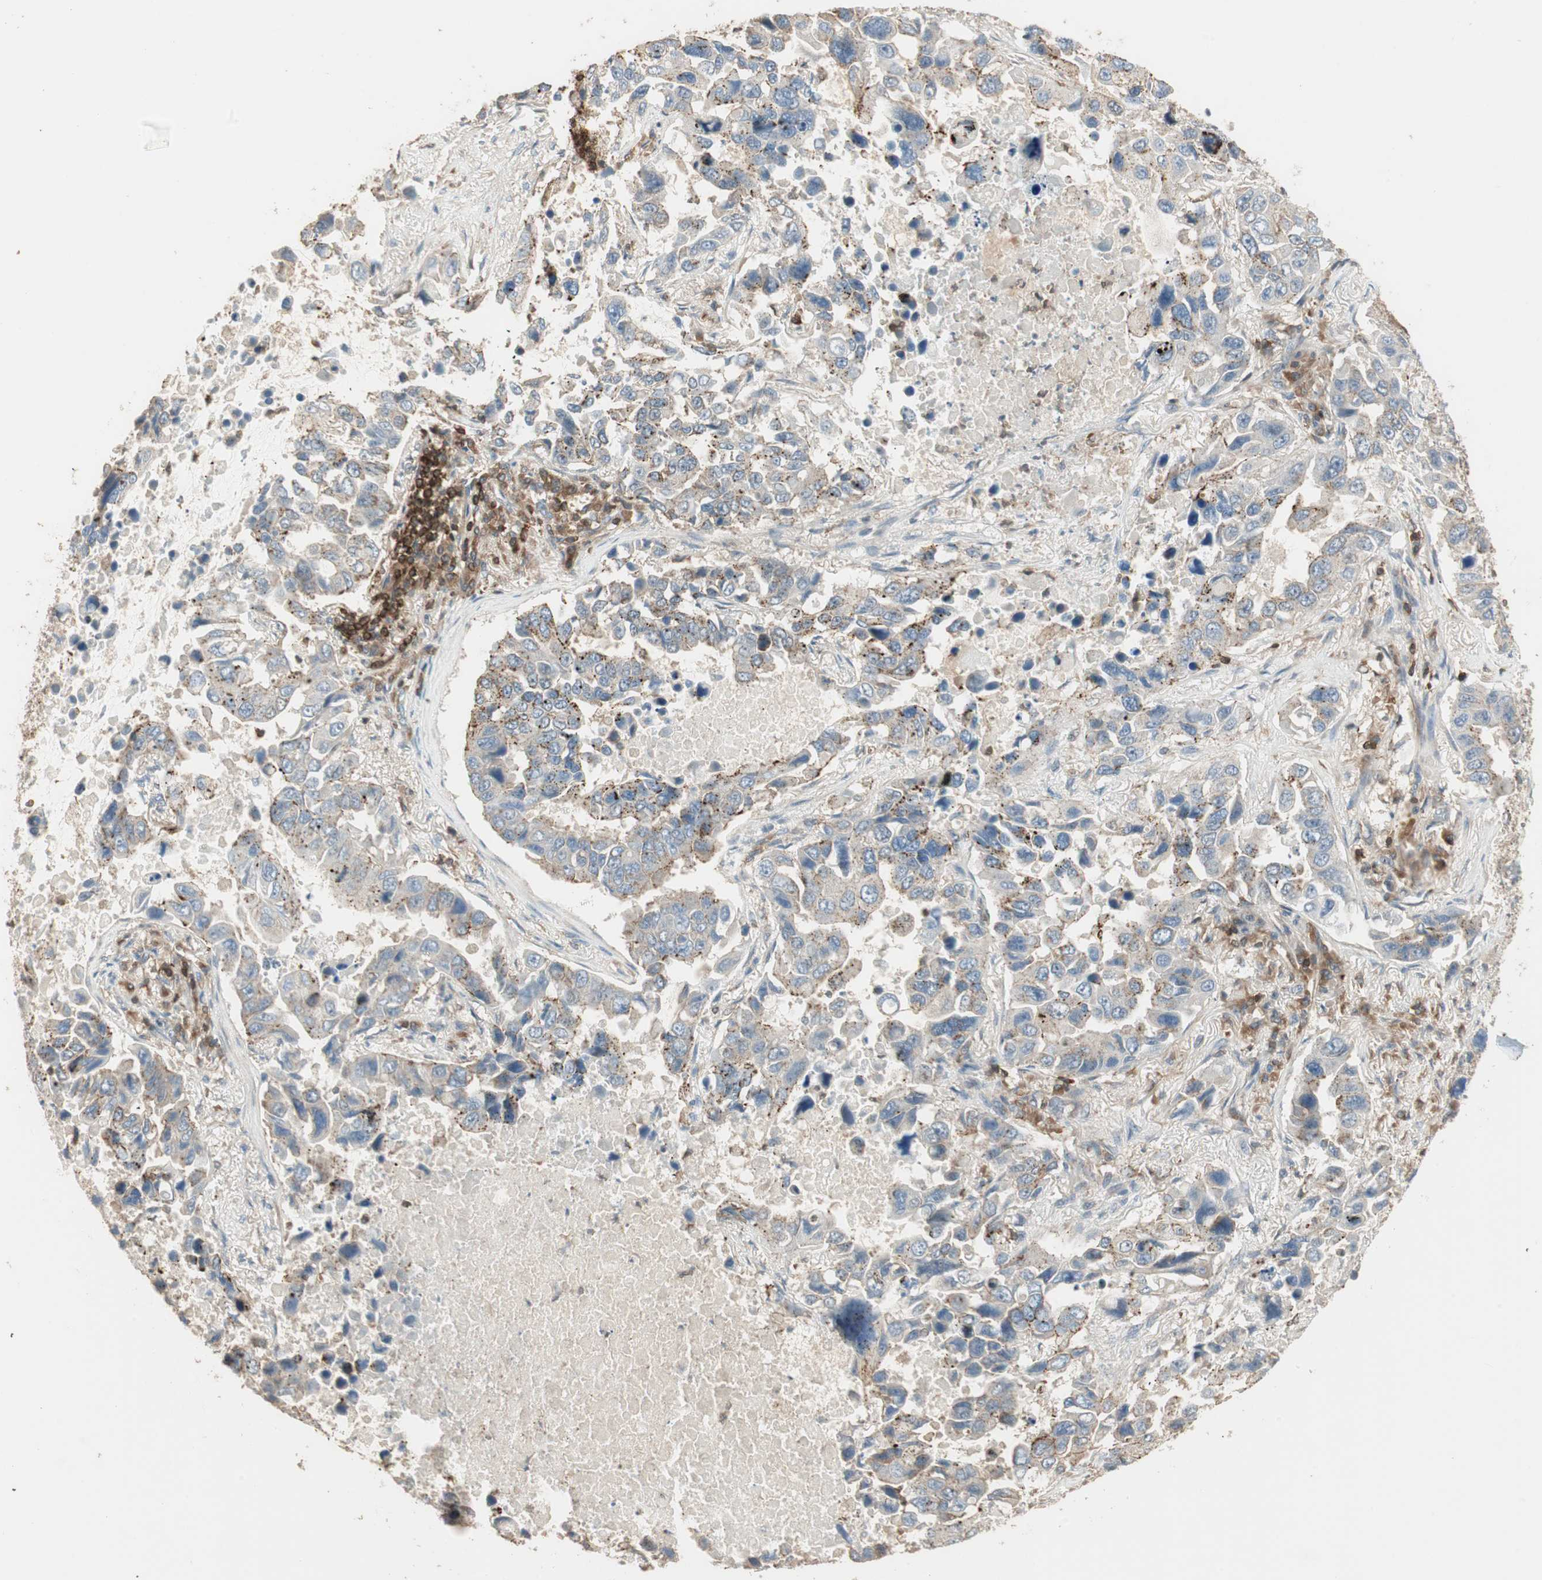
{"staining": {"intensity": "negative", "quantity": "none", "location": "none"}, "tissue": "lung cancer", "cell_type": "Tumor cells", "image_type": "cancer", "snomed": [{"axis": "morphology", "description": "Adenocarcinoma, NOS"}, {"axis": "topography", "description": "Lung"}], "caption": "Protein analysis of lung cancer demonstrates no significant positivity in tumor cells.", "gene": "CRLF3", "patient": {"sex": "male", "age": 64}}